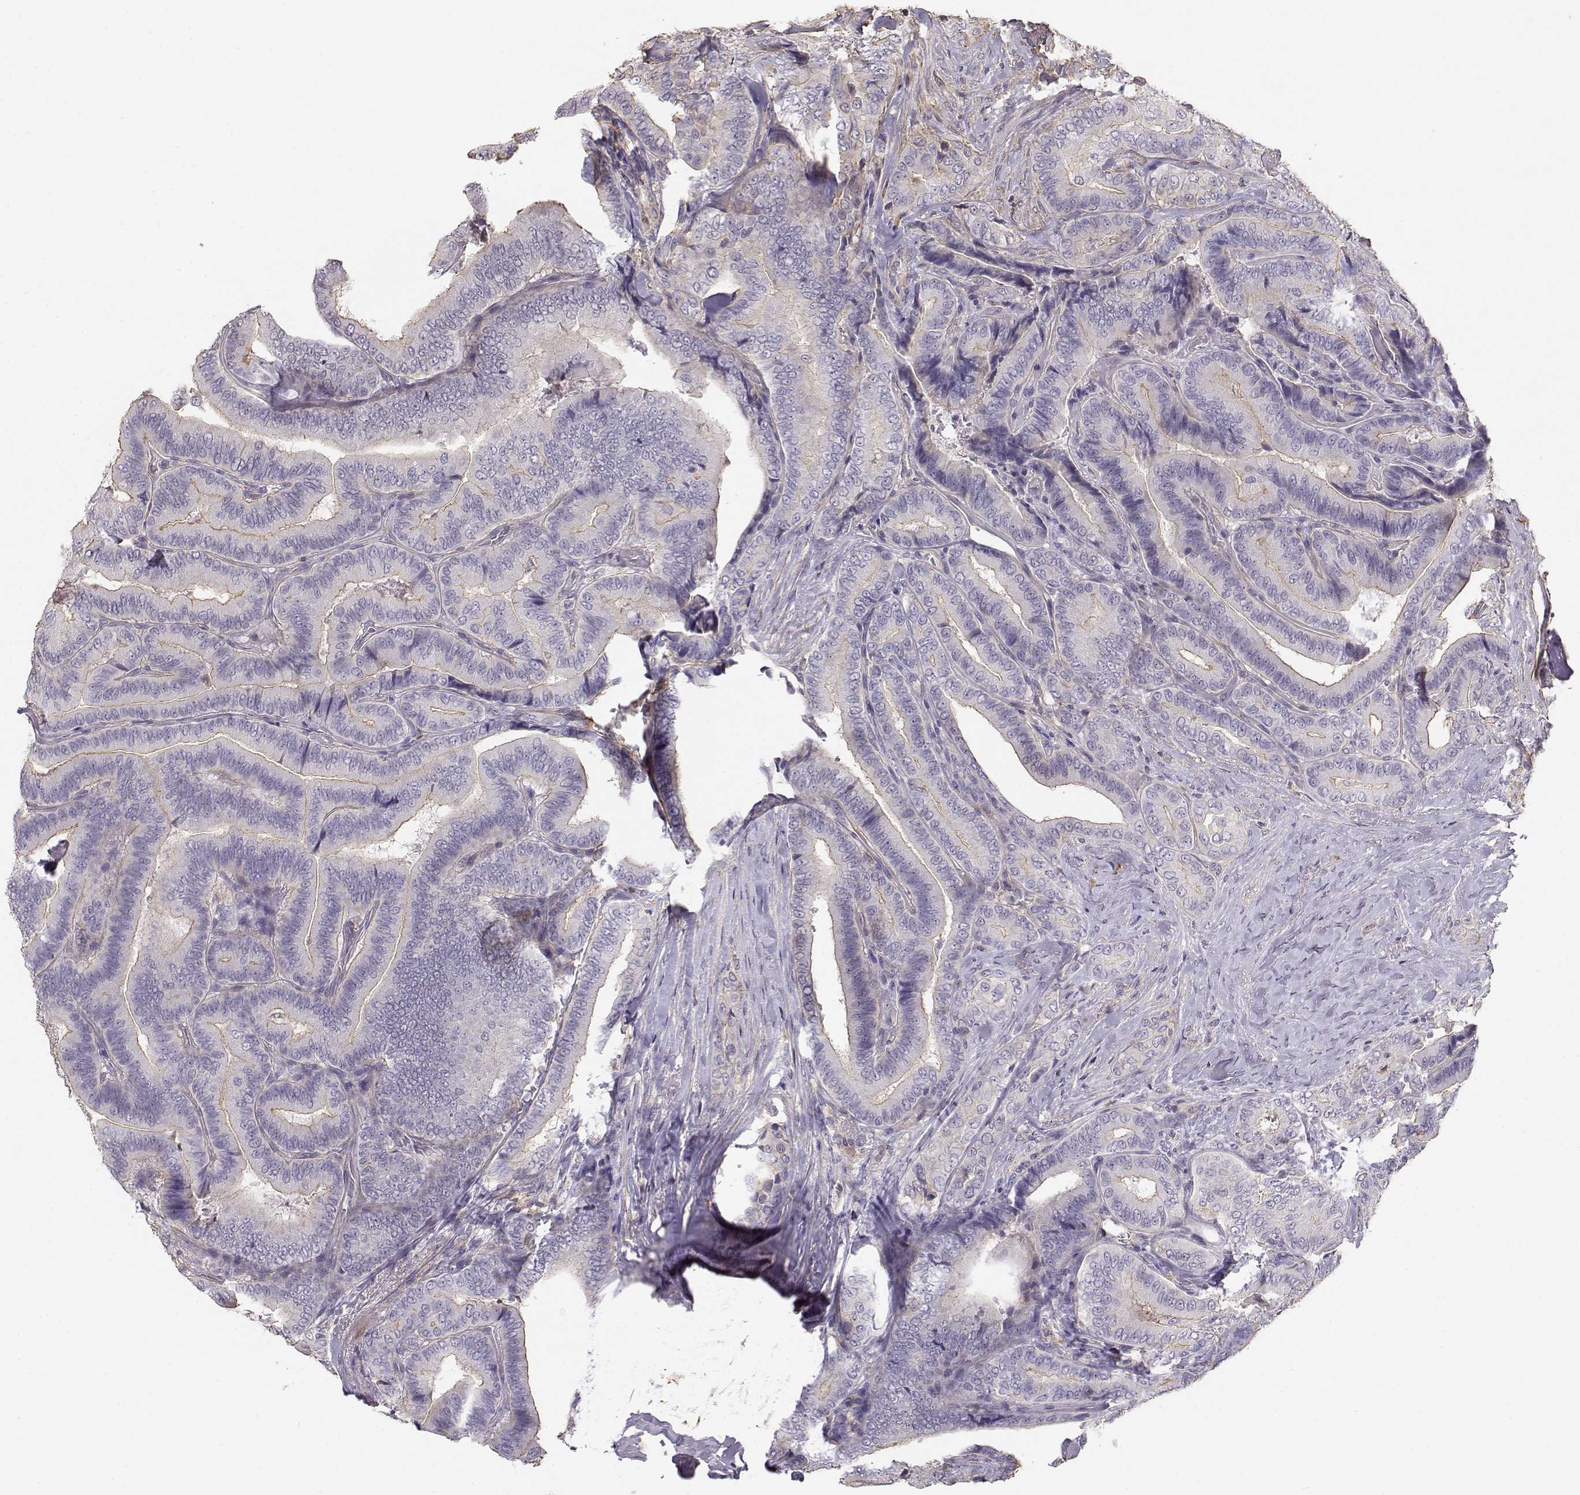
{"staining": {"intensity": "moderate", "quantity": "<25%", "location": "cytoplasmic/membranous"}, "tissue": "thyroid cancer", "cell_type": "Tumor cells", "image_type": "cancer", "snomed": [{"axis": "morphology", "description": "Papillary adenocarcinoma, NOS"}, {"axis": "topography", "description": "Thyroid gland"}], "caption": "An immunohistochemistry image of tumor tissue is shown. Protein staining in brown highlights moderate cytoplasmic/membranous positivity in papillary adenocarcinoma (thyroid) within tumor cells.", "gene": "DAPL1", "patient": {"sex": "male", "age": 61}}